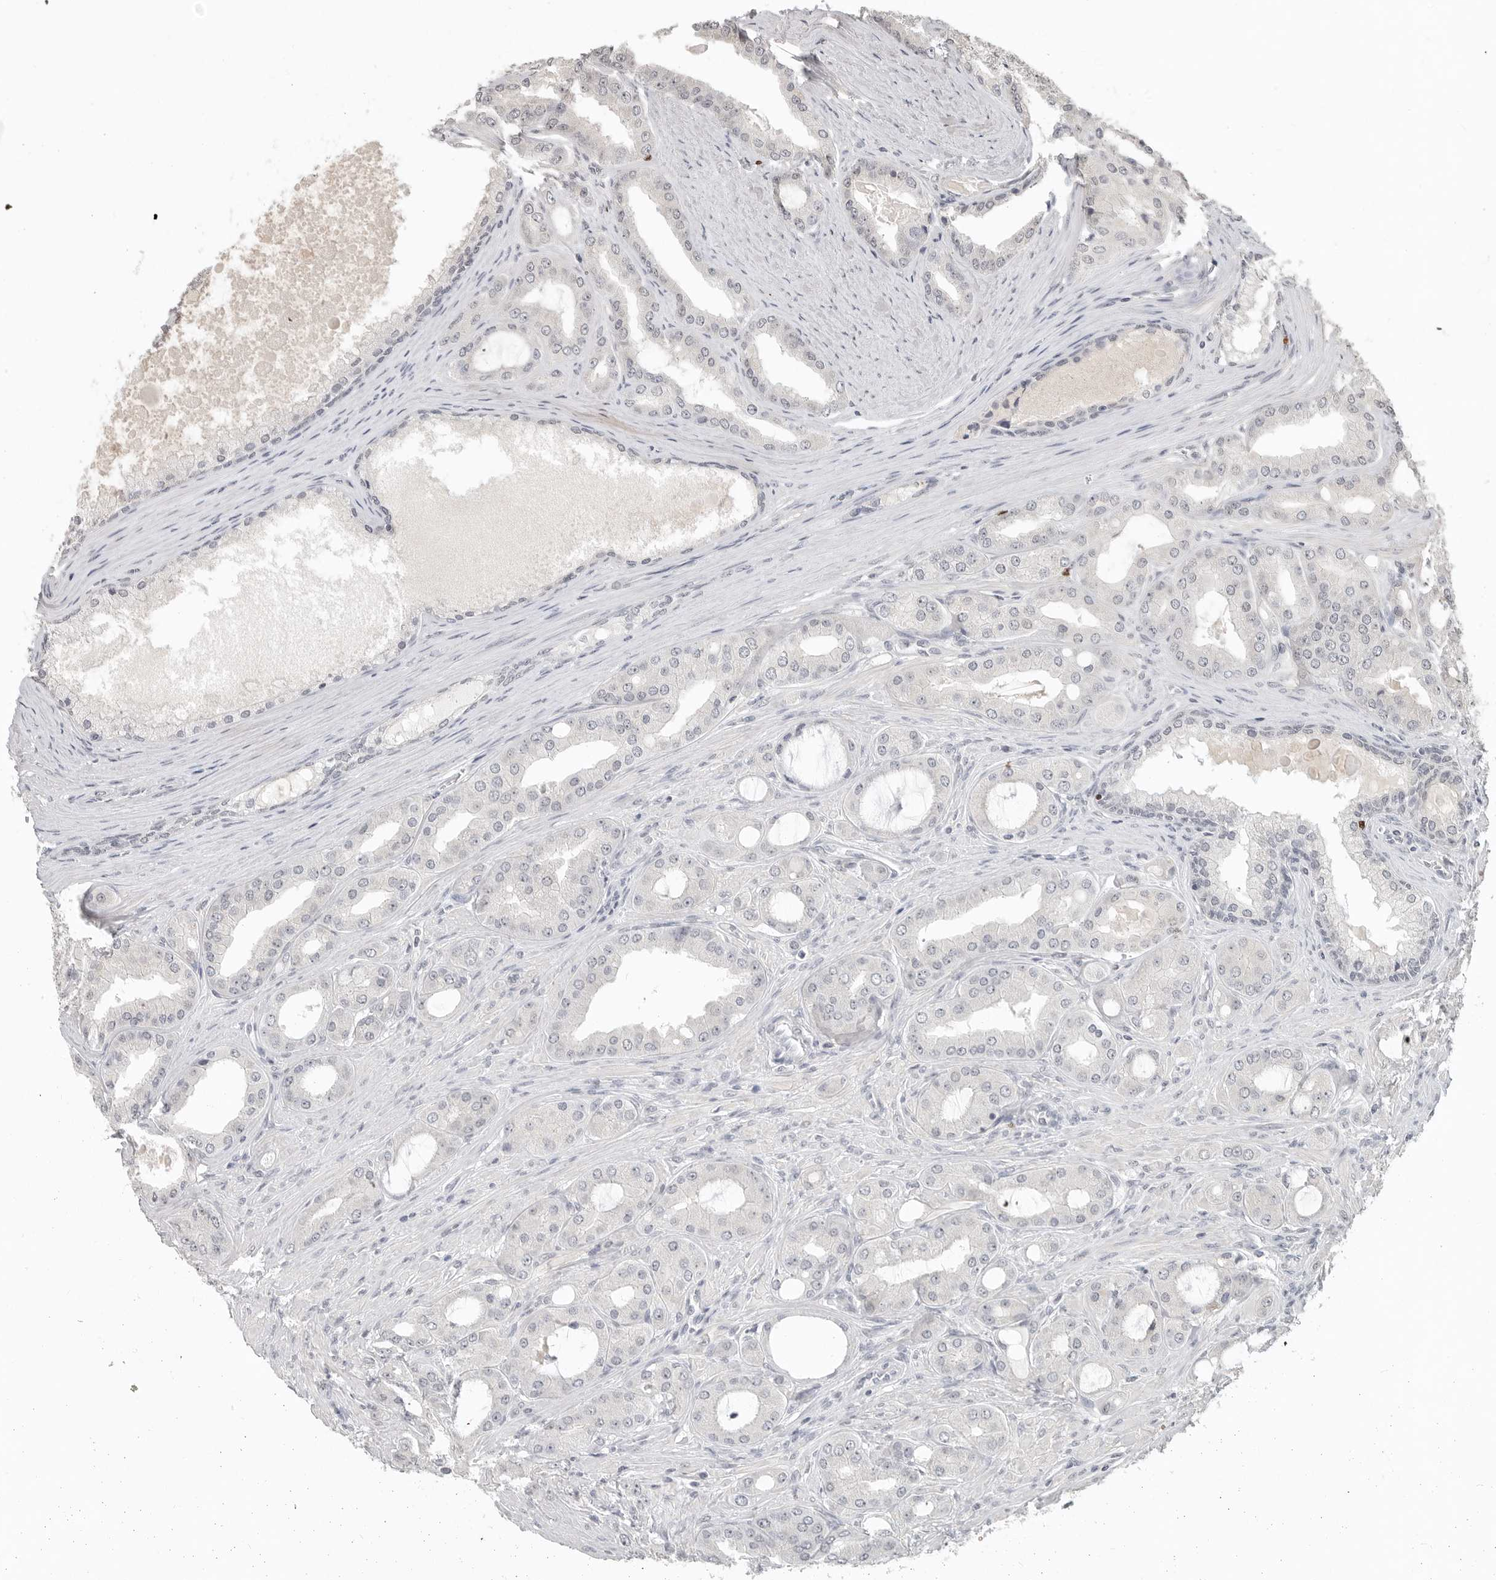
{"staining": {"intensity": "negative", "quantity": "none", "location": "none"}, "tissue": "prostate cancer", "cell_type": "Tumor cells", "image_type": "cancer", "snomed": [{"axis": "morphology", "description": "Adenocarcinoma, High grade"}, {"axis": "topography", "description": "Prostate"}], "caption": "An IHC histopathology image of adenocarcinoma (high-grade) (prostate) is shown. There is no staining in tumor cells of adenocarcinoma (high-grade) (prostate). (DAB IHC visualized using brightfield microscopy, high magnification).", "gene": "FOXP3", "patient": {"sex": "male", "age": 60}}